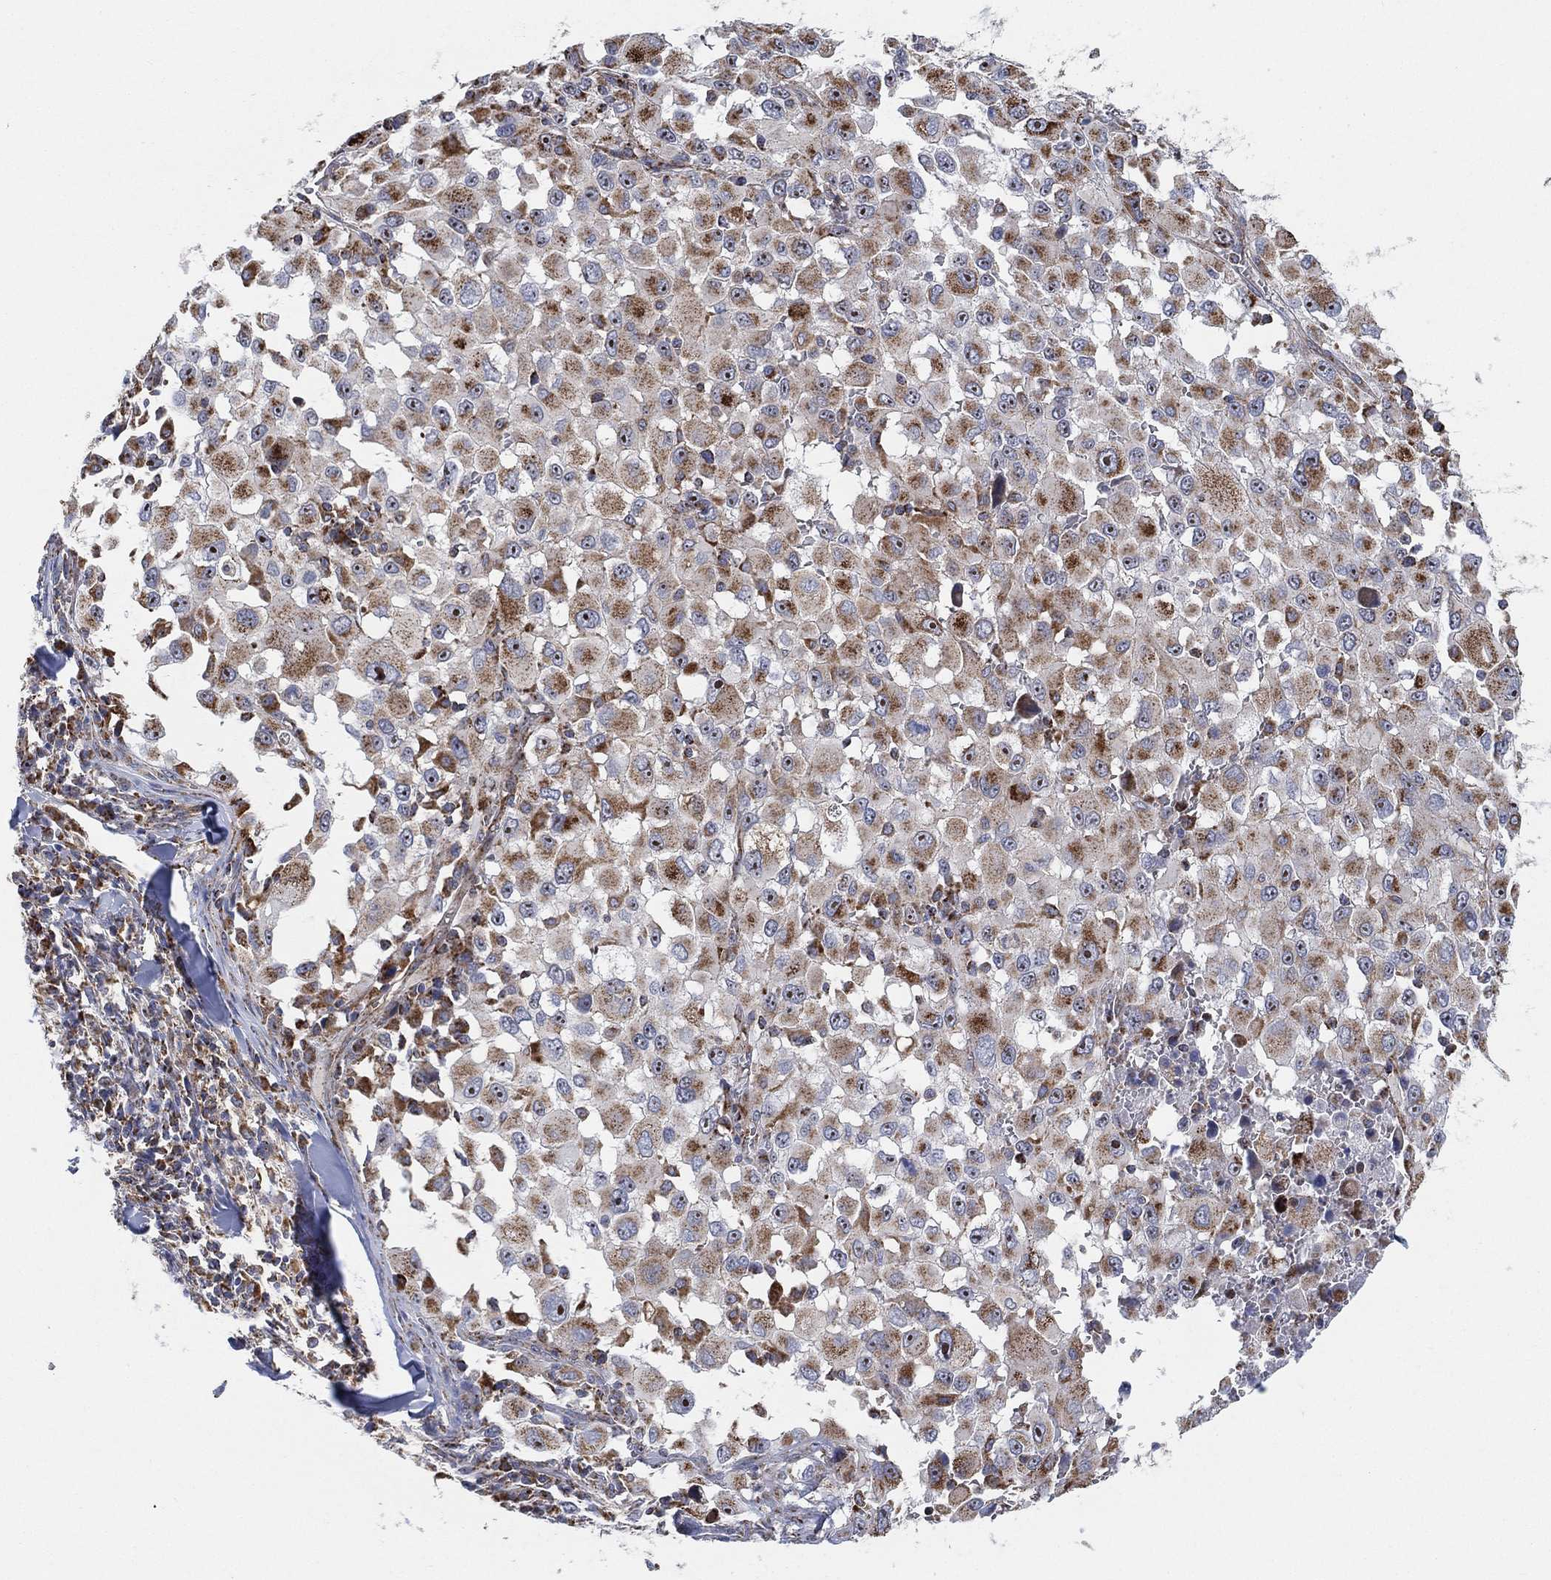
{"staining": {"intensity": "moderate", "quantity": "25%-75%", "location": "cytoplasmic/membranous"}, "tissue": "melanoma", "cell_type": "Tumor cells", "image_type": "cancer", "snomed": [{"axis": "morphology", "description": "Malignant melanoma, Metastatic site"}, {"axis": "topography", "description": "Lymph node"}], "caption": "The micrograph displays immunohistochemical staining of malignant melanoma (metastatic site). There is moderate cytoplasmic/membranous staining is identified in about 25%-75% of tumor cells. (brown staining indicates protein expression, while blue staining denotes nuclei).", "gene": "GCAT", "patient": {"sex": "male", "age": 50}}